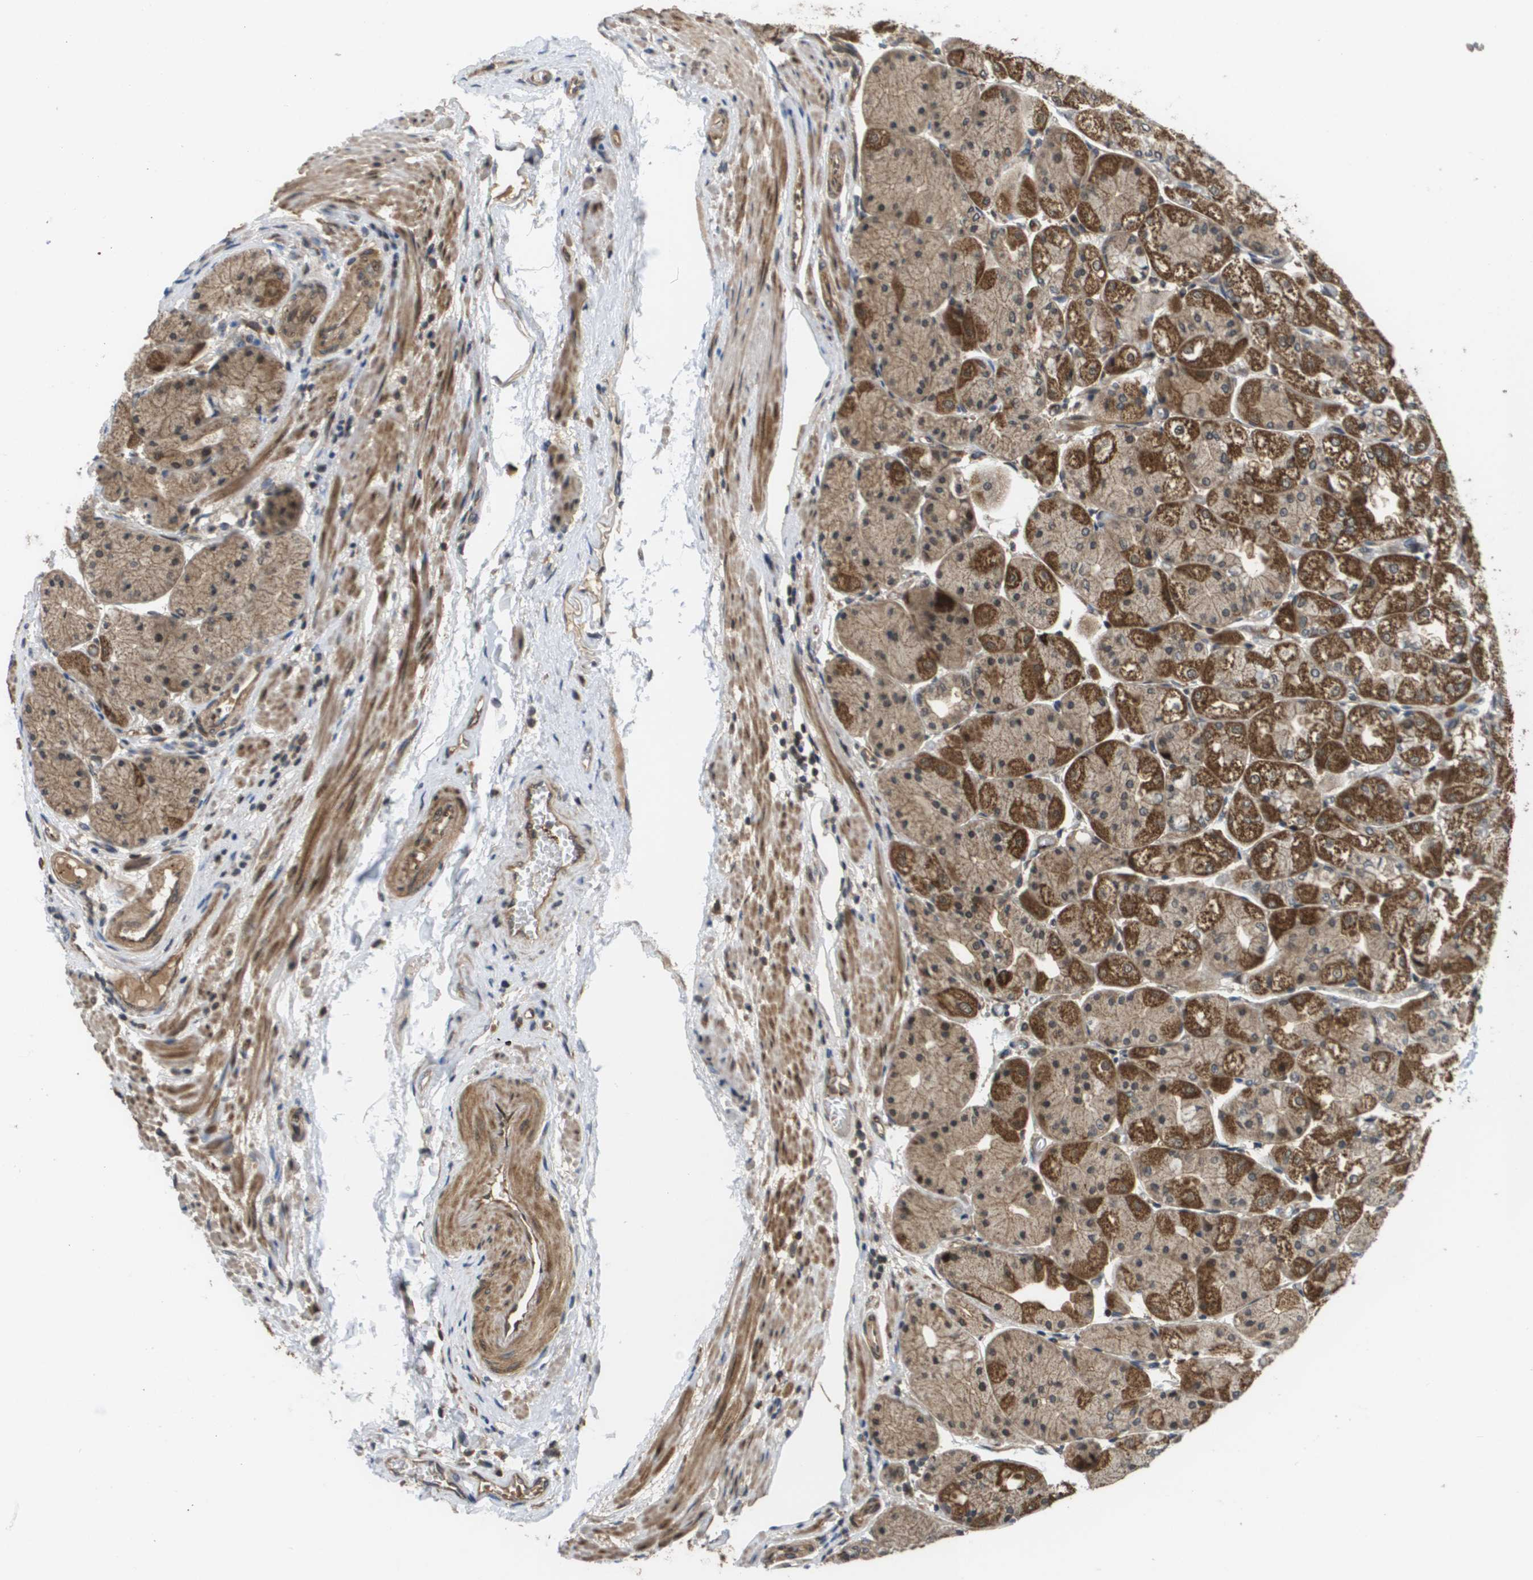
{"staining": {"intensity": "moderate", "quantity": ">75%", "location": "cytoplasmic/membranous"}, "tissue": "stomach", "cell_type": "Glandular cells", "image_type": "normal", "snomed": [{"axis": "morphology", "description": "Normal tissue, NOS"}, {"axis": "topography", "description": "Stomach, upper"}], "caption": "This image displays immunohistochemistry staining of normal human stomach, with medium moderate cytoplasmic/membranous expression in about >75% of glandular cells.", "gene": "RBM38", "patient": {"sex": "male", "age": 72}}